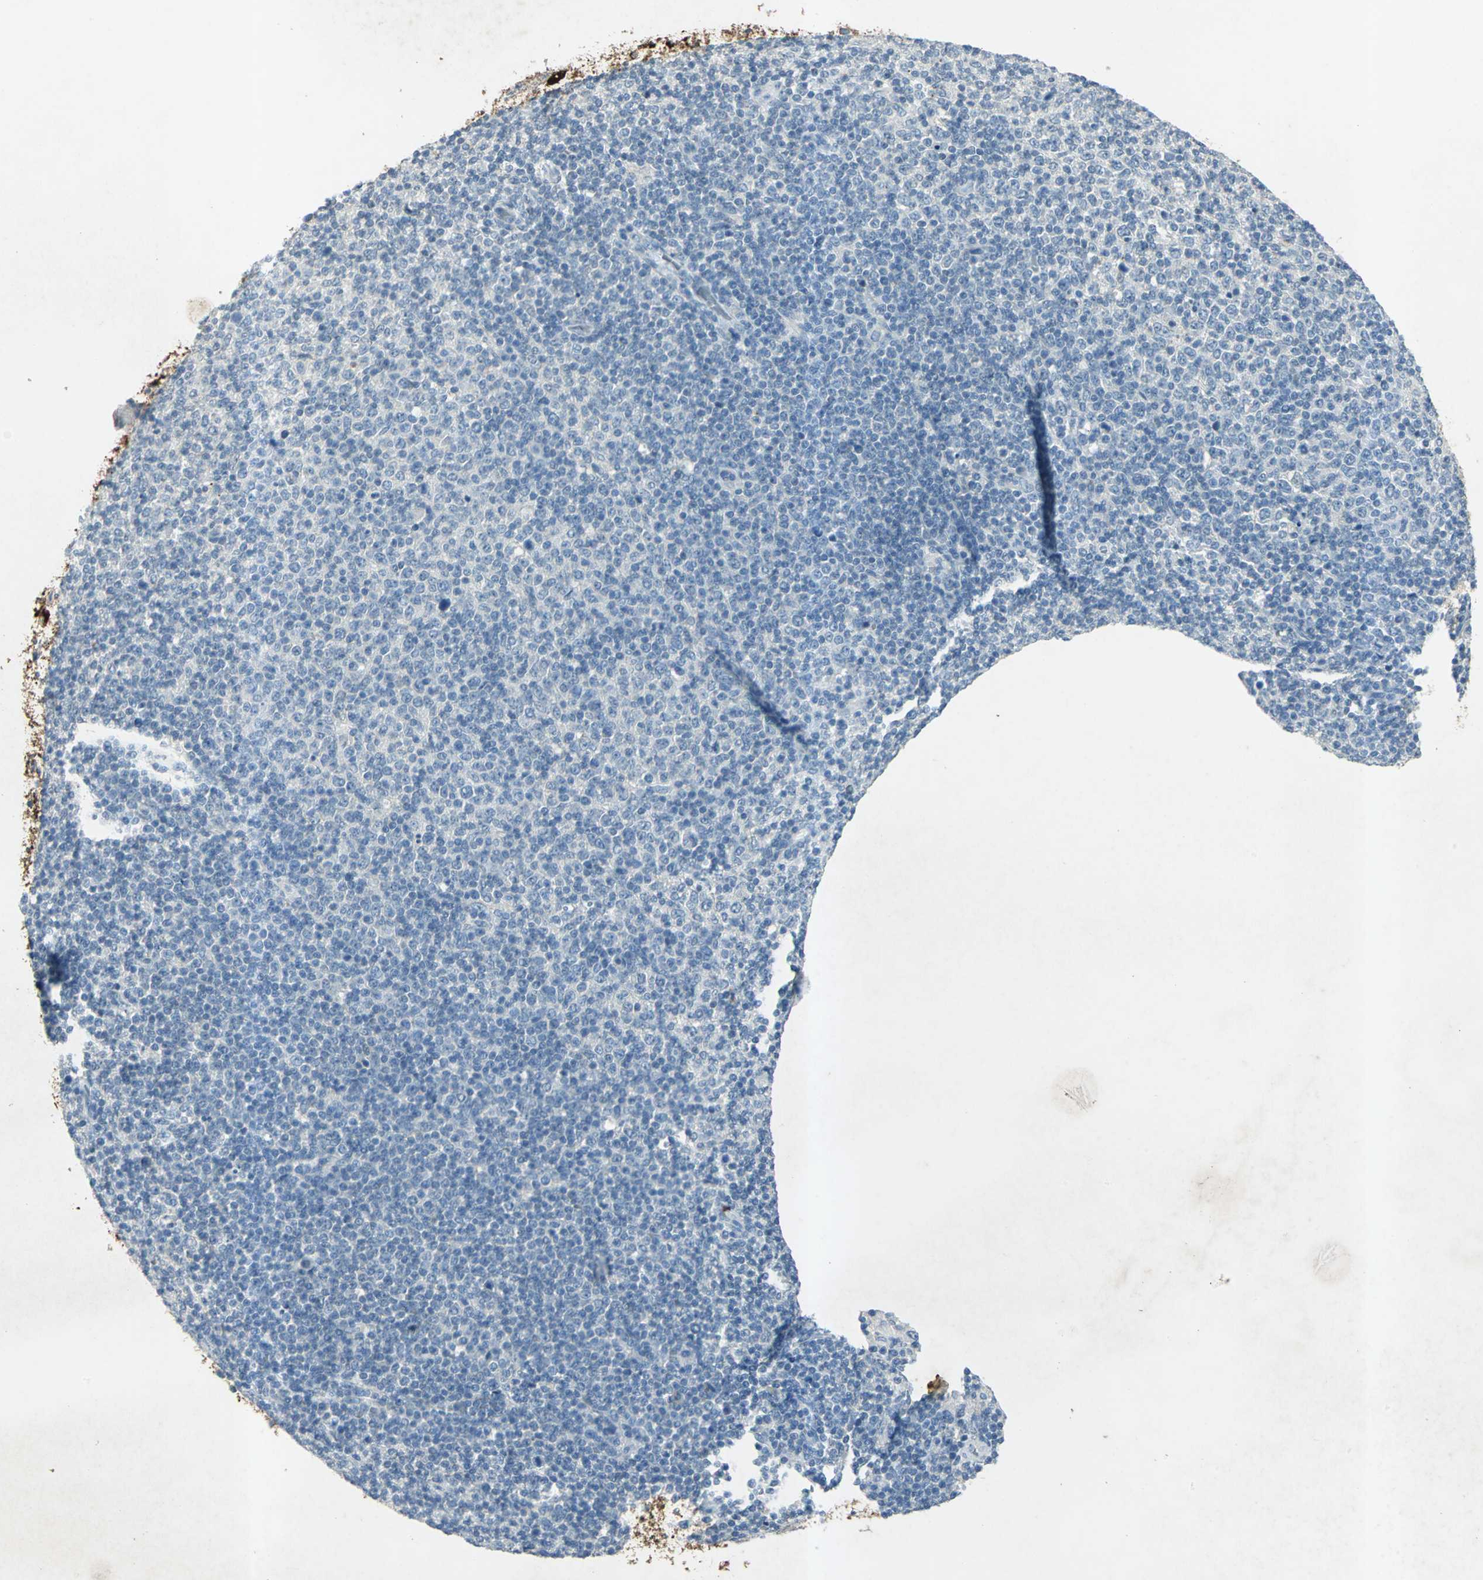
{"staining": {"intensity": "negative", "quantity": "none", "location": "none"}, "tissue": "lymphoma", "cell_type": "Tumor cells", "image_type": "cancer", "snomed": [{"axis": "morphology", "description": "Malignant lymphoma, non-Hodgkin's type, Low grade"}, {"axis": "topography", "description": "Lymph node"}], "caption": "Protein analysis of lymphoma demonstrates no significant expression in tumor cells.", "gene": "CAMK2B", "patient": {"sex": "male", "age": 70}}